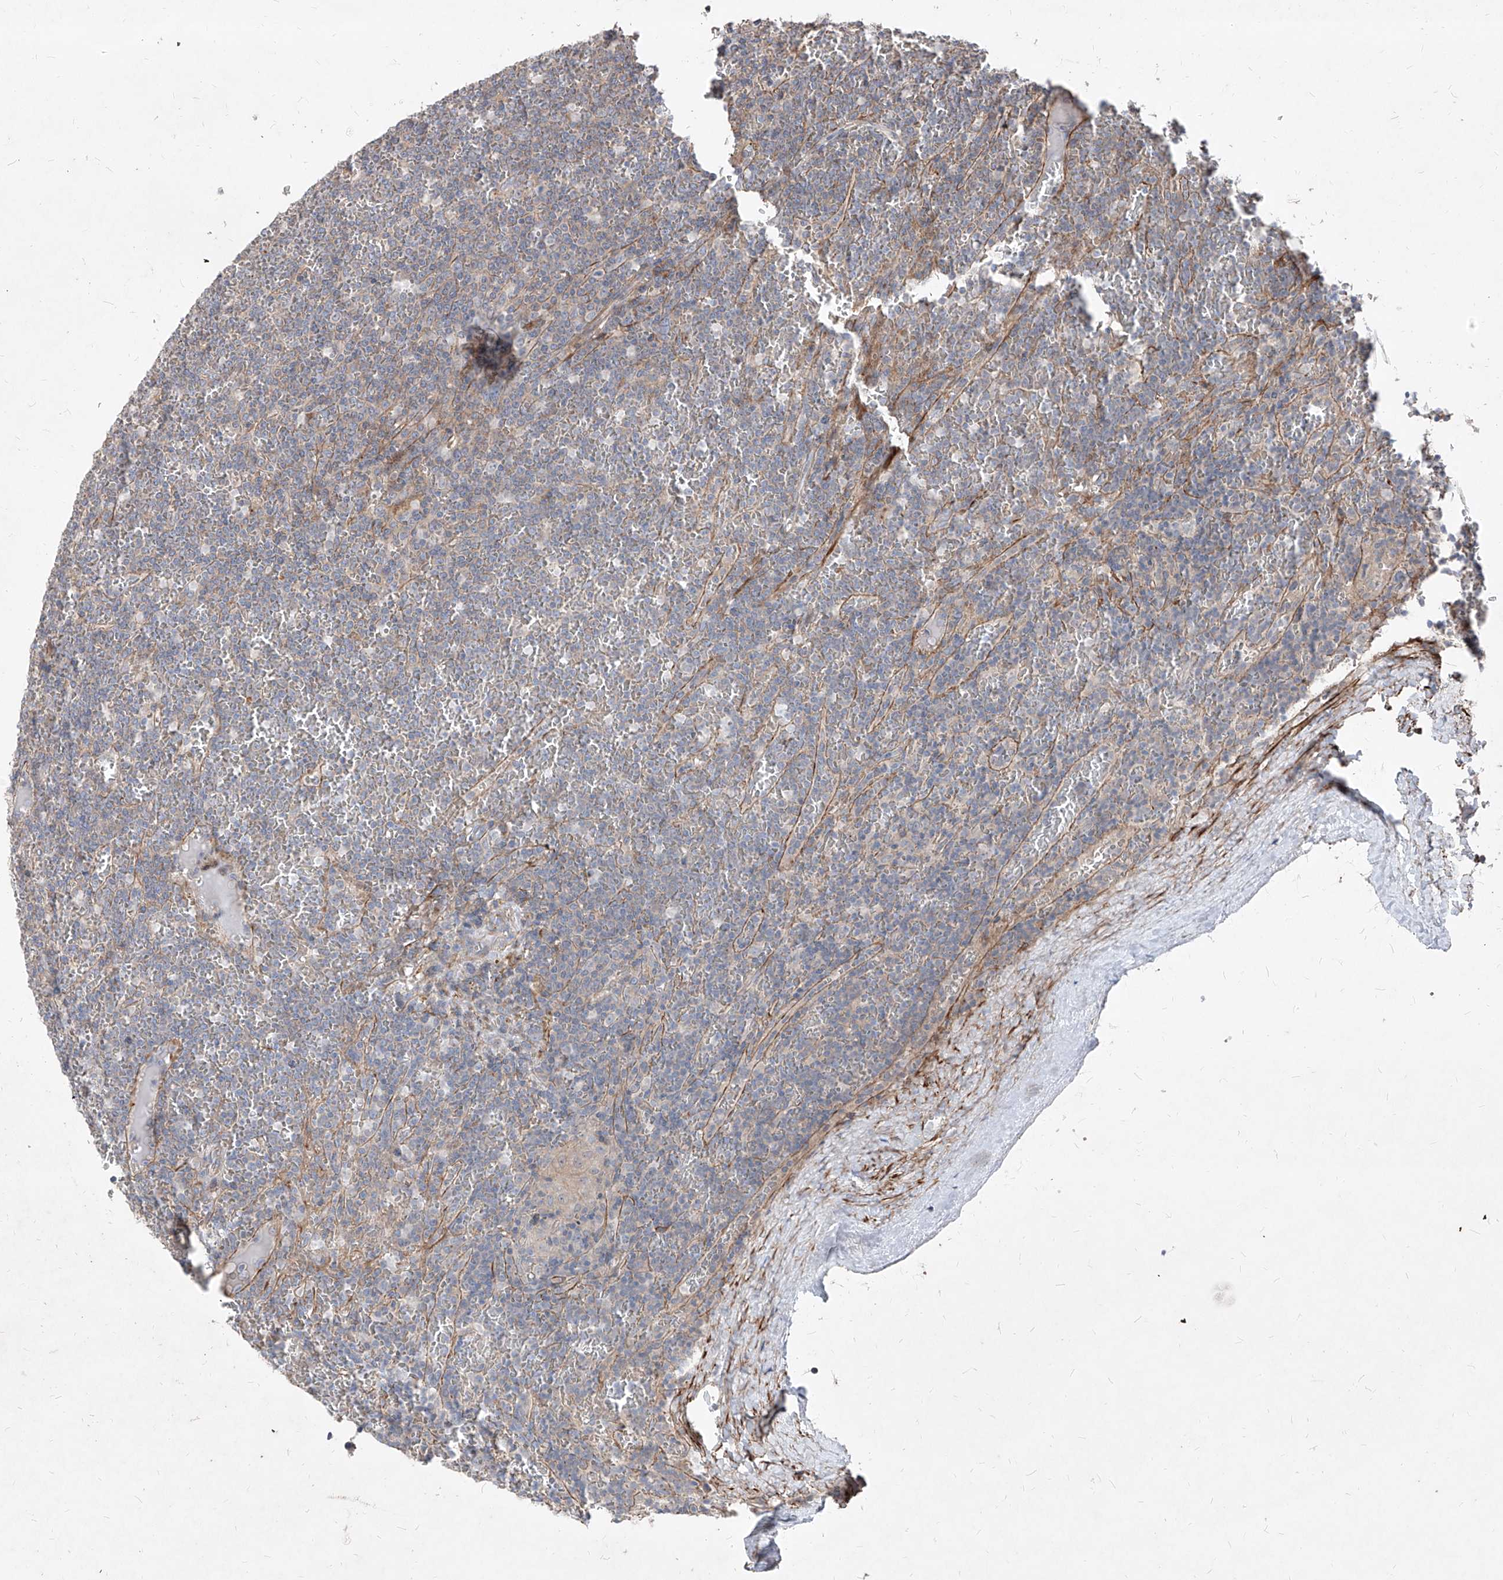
{"staining": {"intensity": "negative", "quantity": "none", "location": "none"}, "tissue": "lymphoma", "cell_type": "Tumor cells", "image_type": "cancer", "snomed": [{"axis": "morphology", "description": "Malignant lymphoma, non-Hodgkin's type, Low grade"}, {"axis": "topography", "description": "Spleen"}], "caption": "A histopathology image of human malignant lymphoma, non-Hodgkin's type (low-grade) is negative for staining in tumor cells.", "gene": "UFD1", "patient": {"sex": "female", "age": 19}}